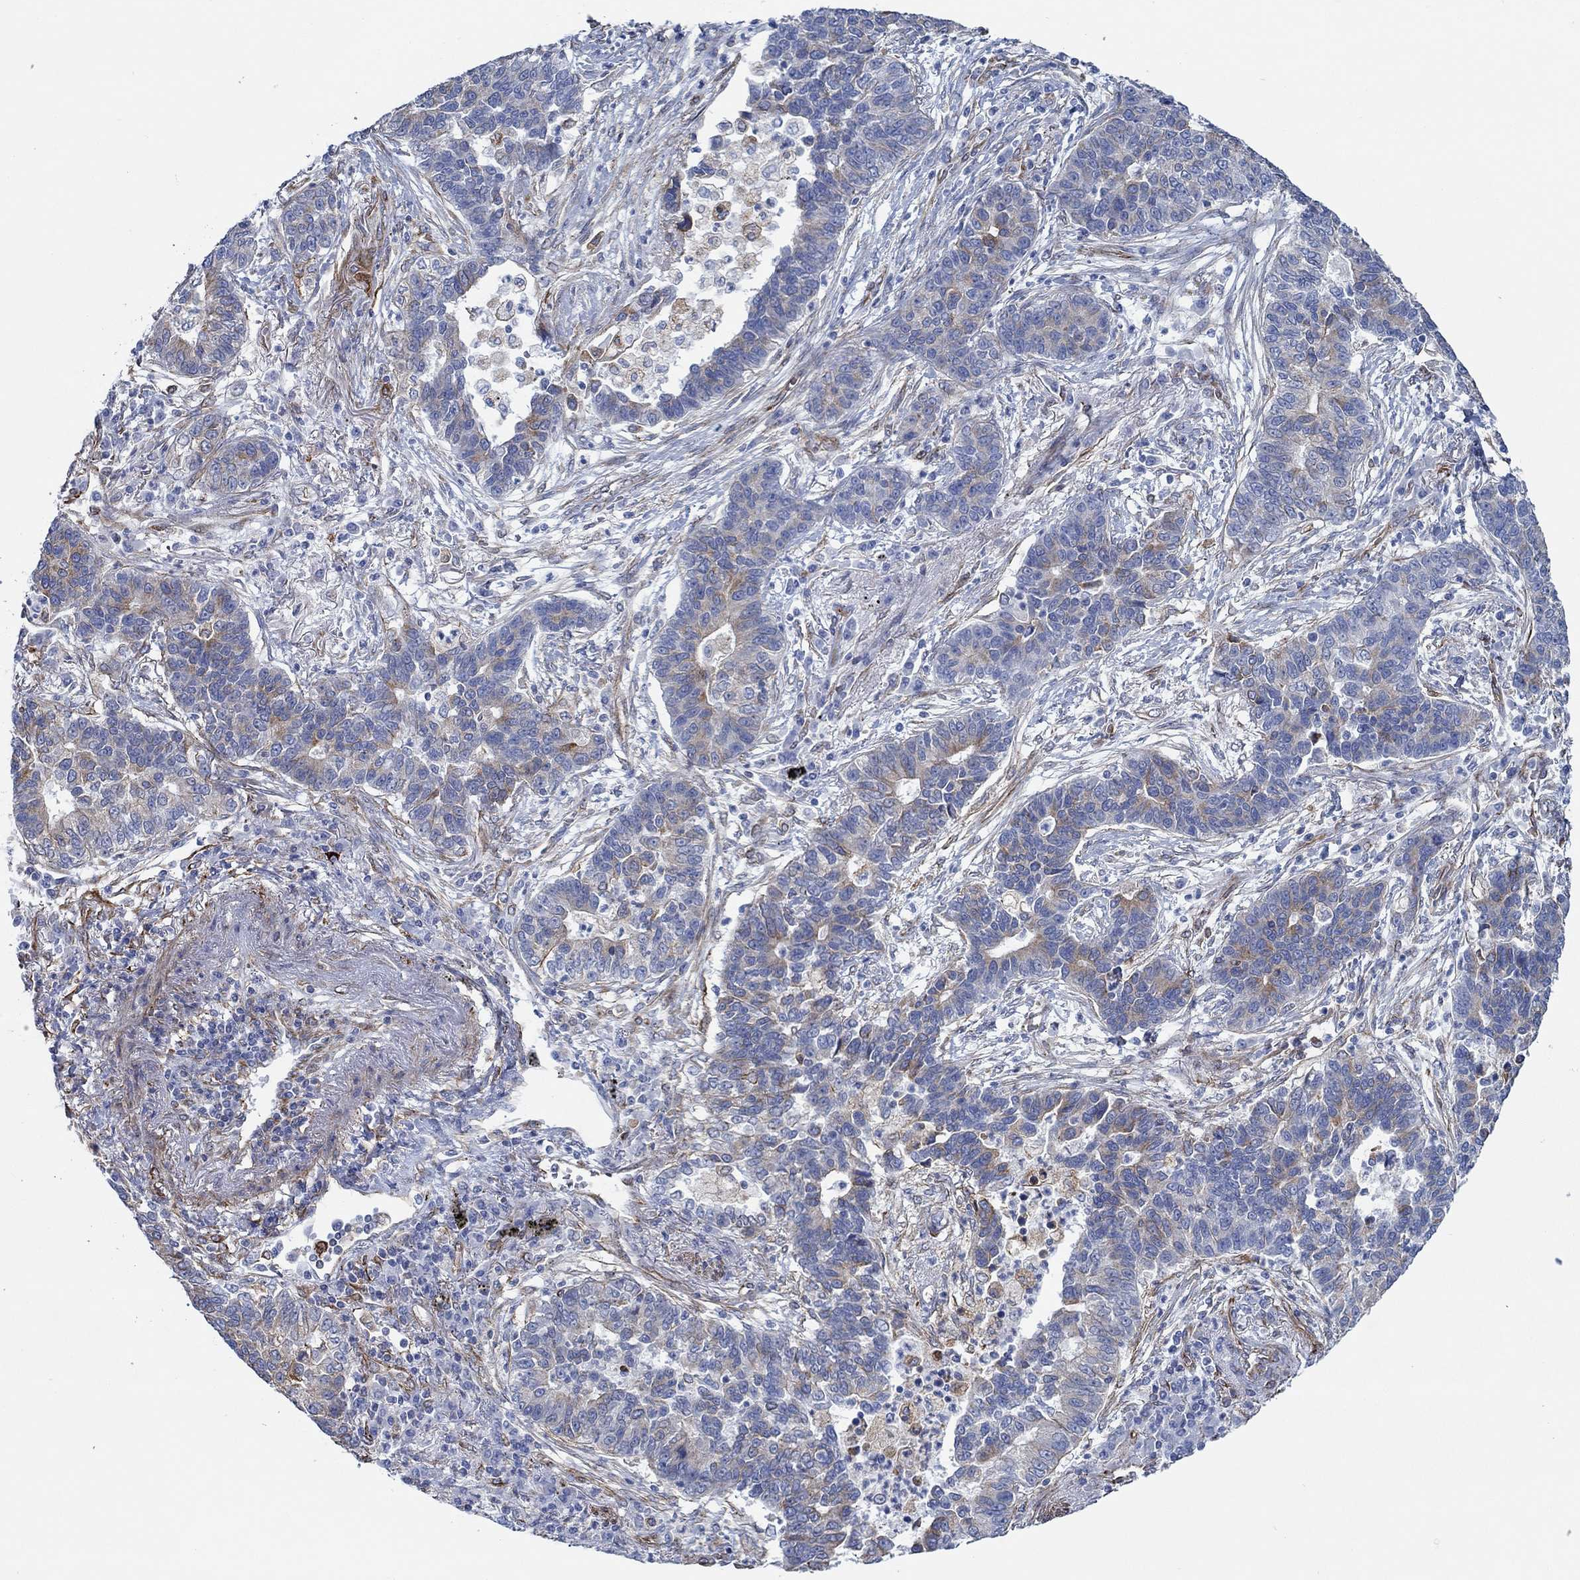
{"staining": {"intensity": "weak", "quantity": "<25%", "location": "cytoplasmic/membranous"}, "tissue": "lung cancer", "cell_type": "Tumor cells", "image_type": "cancer", "snomed": [{"axis": "morphology", "description": "Adenocarcinoma, NOS"}, {"axis": "topography", "description": "Lung"}], "caption": "There is no significant expression in tumor cells of adenocarcinoma (lung).", "gene": "STC2", "patient": {"sex": "female", "age": 57}}